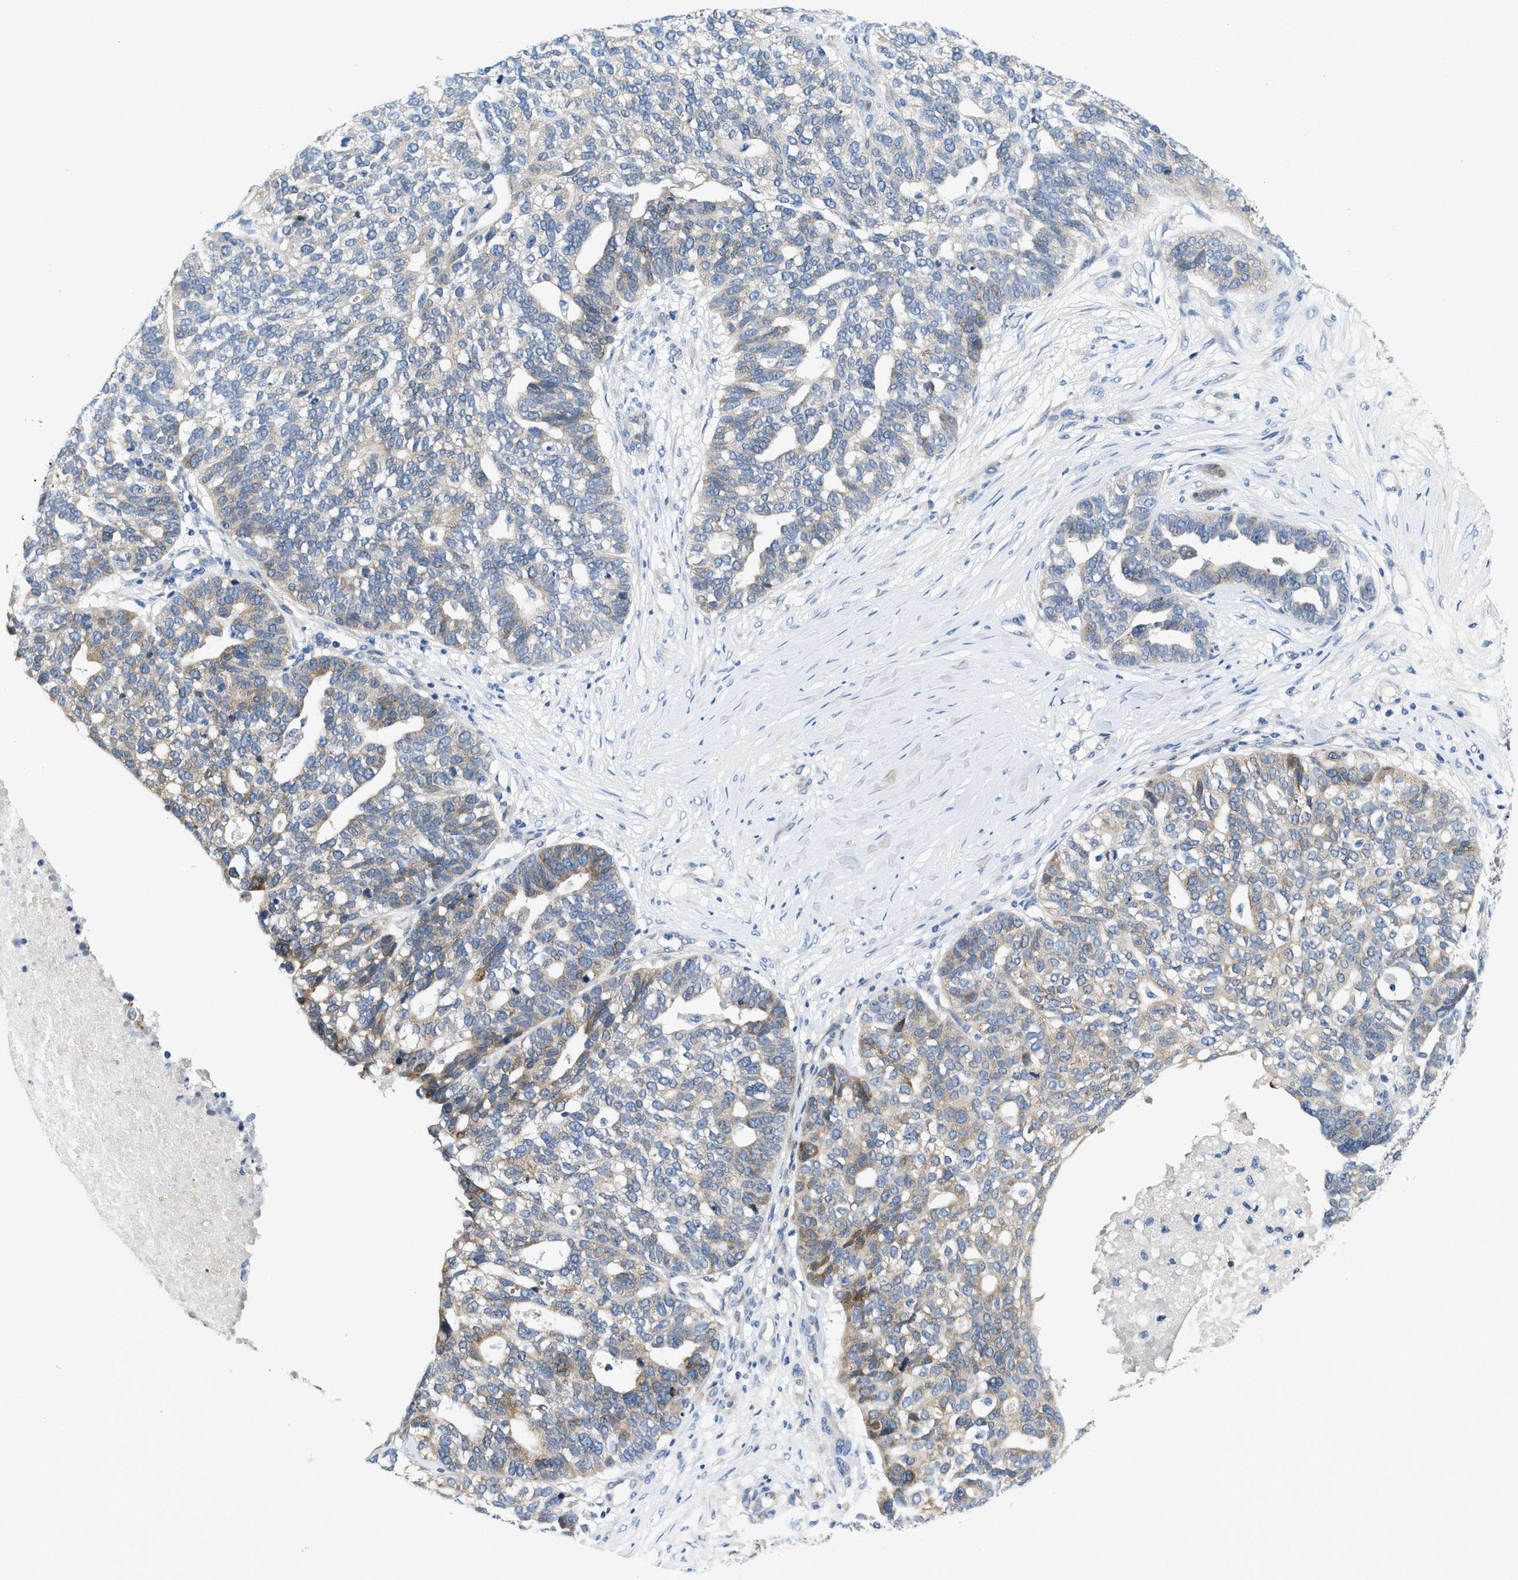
{"staining": {"intensity": "moderate", "quantity": "<25%", "location": "cytoplasmic/membranous"}, "tissue": "ovarian cancer", "cell_type": "Tumor cells", "image_type": "cancer", "snomed": [{"axis": "morphology", "description": "Cystadenocarcinoma, serous, NOS"}, {"axis": "topography", "description": "Ovary"}], "caption": "A high-resolution histopathology image shows IHC staining of ovarian serous cystadenocarcinoma, which displays moderate cytoplasmic/membranous staining in approximately <25% of tumor cells.", "gene": "PGR", "patient": {"sex": "female", "age": 59}}